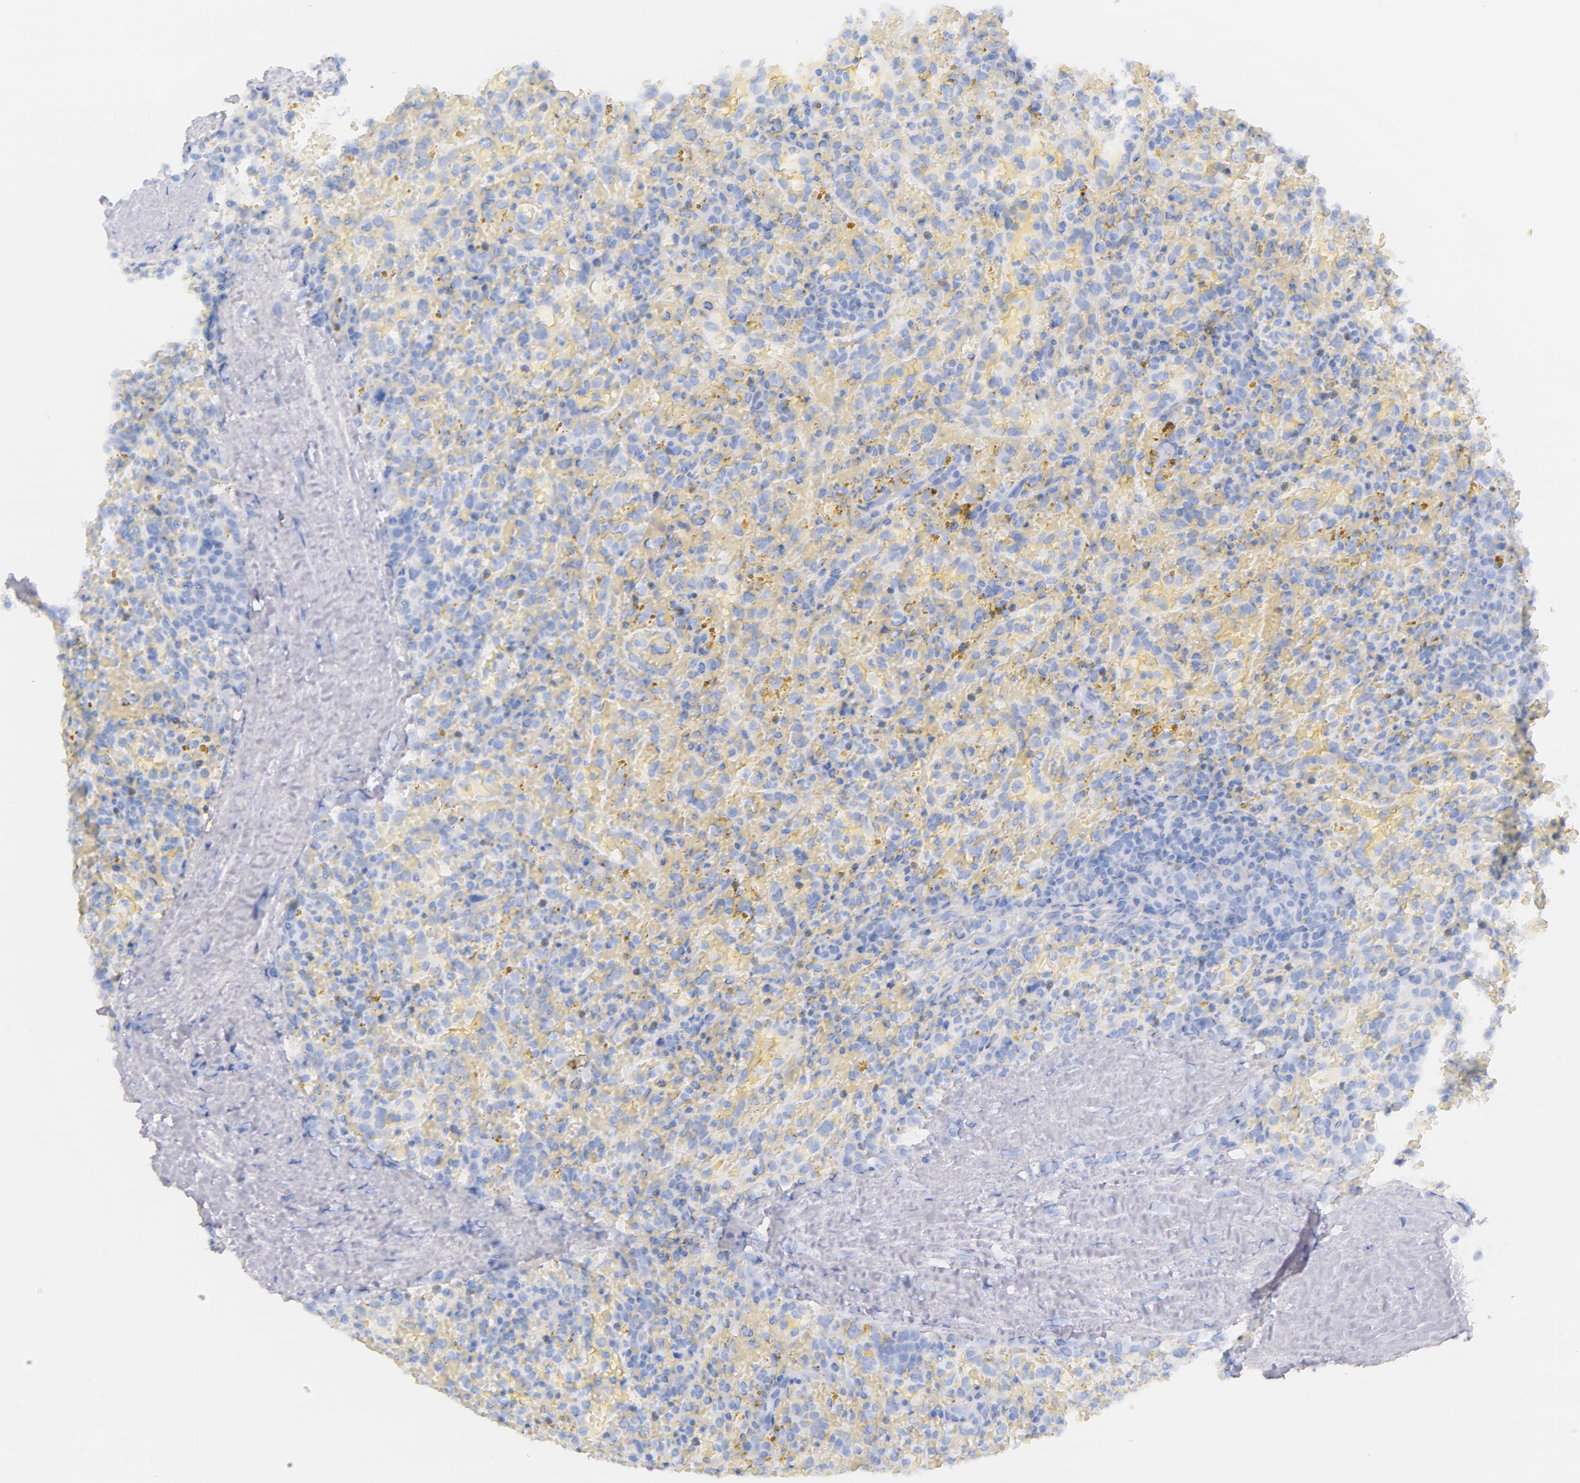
{"staining": {"intensity": "negative", "quantity": "none", "location": "none"}, "tissue": "lymphoma", "cell_type": "Tumor cells", "image_type": "cancer", "snomed": [{"axis": "morphology", "description": "Malignant lymphoma, non-Hodgkin's type, High grade"}, {"axis": "topography", "description": "Spleen"}, {"axis": "topography", "description": "Lymph node"}], "caption": "Tumor cells are negative for protein expression in human high-grade malignant lymphoma, non-Hodgkin's type. (Immunohistochemistry, brightfield microscopy, high magnification).", "gene": "CD44", "patient": {"sex": "female", "age": 70}}